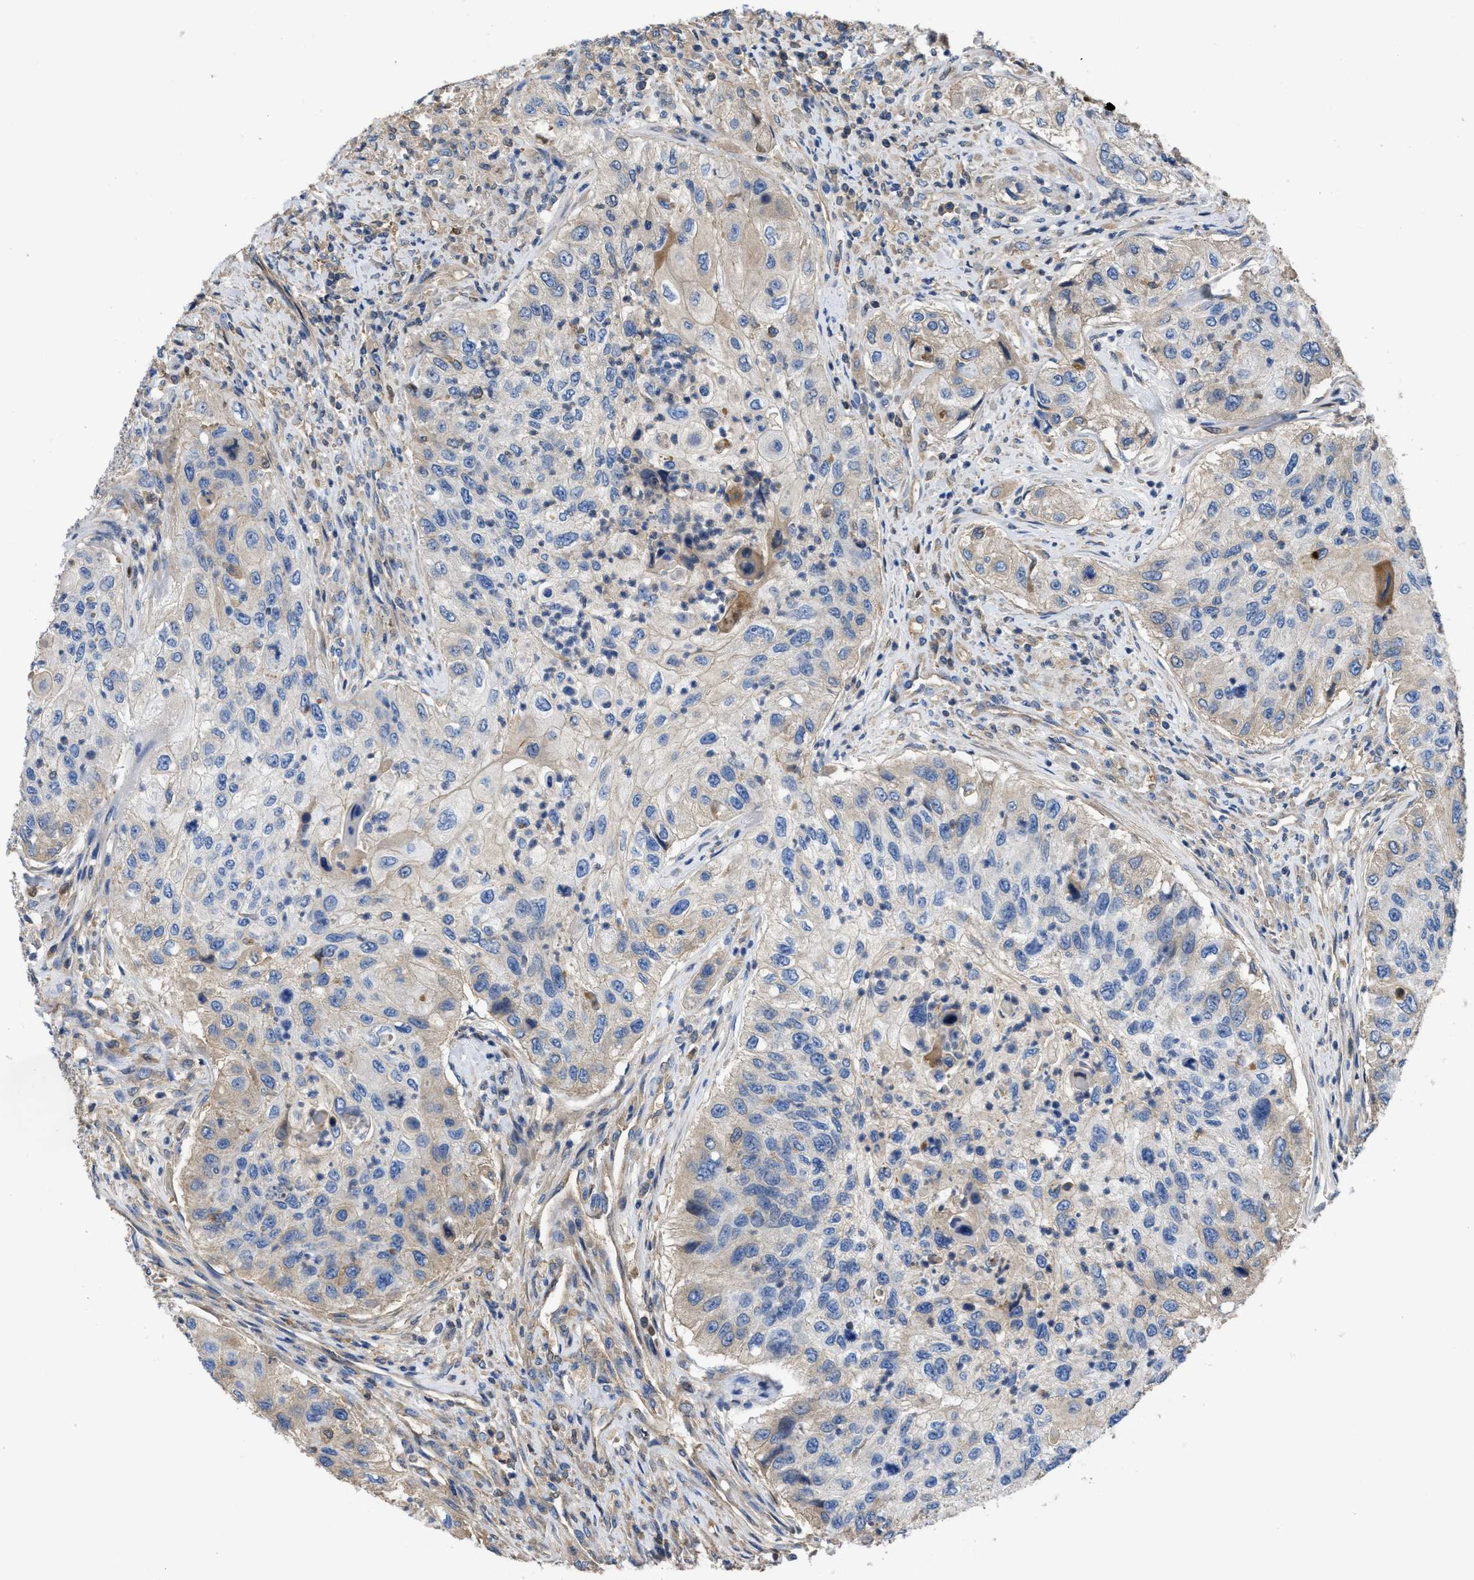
{"staining": {"intensity": "weak", "quantity": "<25%", "location": "cytoplasmic/membranous"}, "tissue": "urothelial cancer", "cell_type": "Tumor cells", "image_type": "cancer", "snomed": [{"axis": "morphology", "description": "Urothelial carcinoma, High grade"}, {"axis": "topography", "description": "Urinary bladder"}], "caption": "There is no significant positivity in tumor cells of urothelial cancer.", "gene": "SERPINA6", "patient": {"sex": "female", "age": 60}}